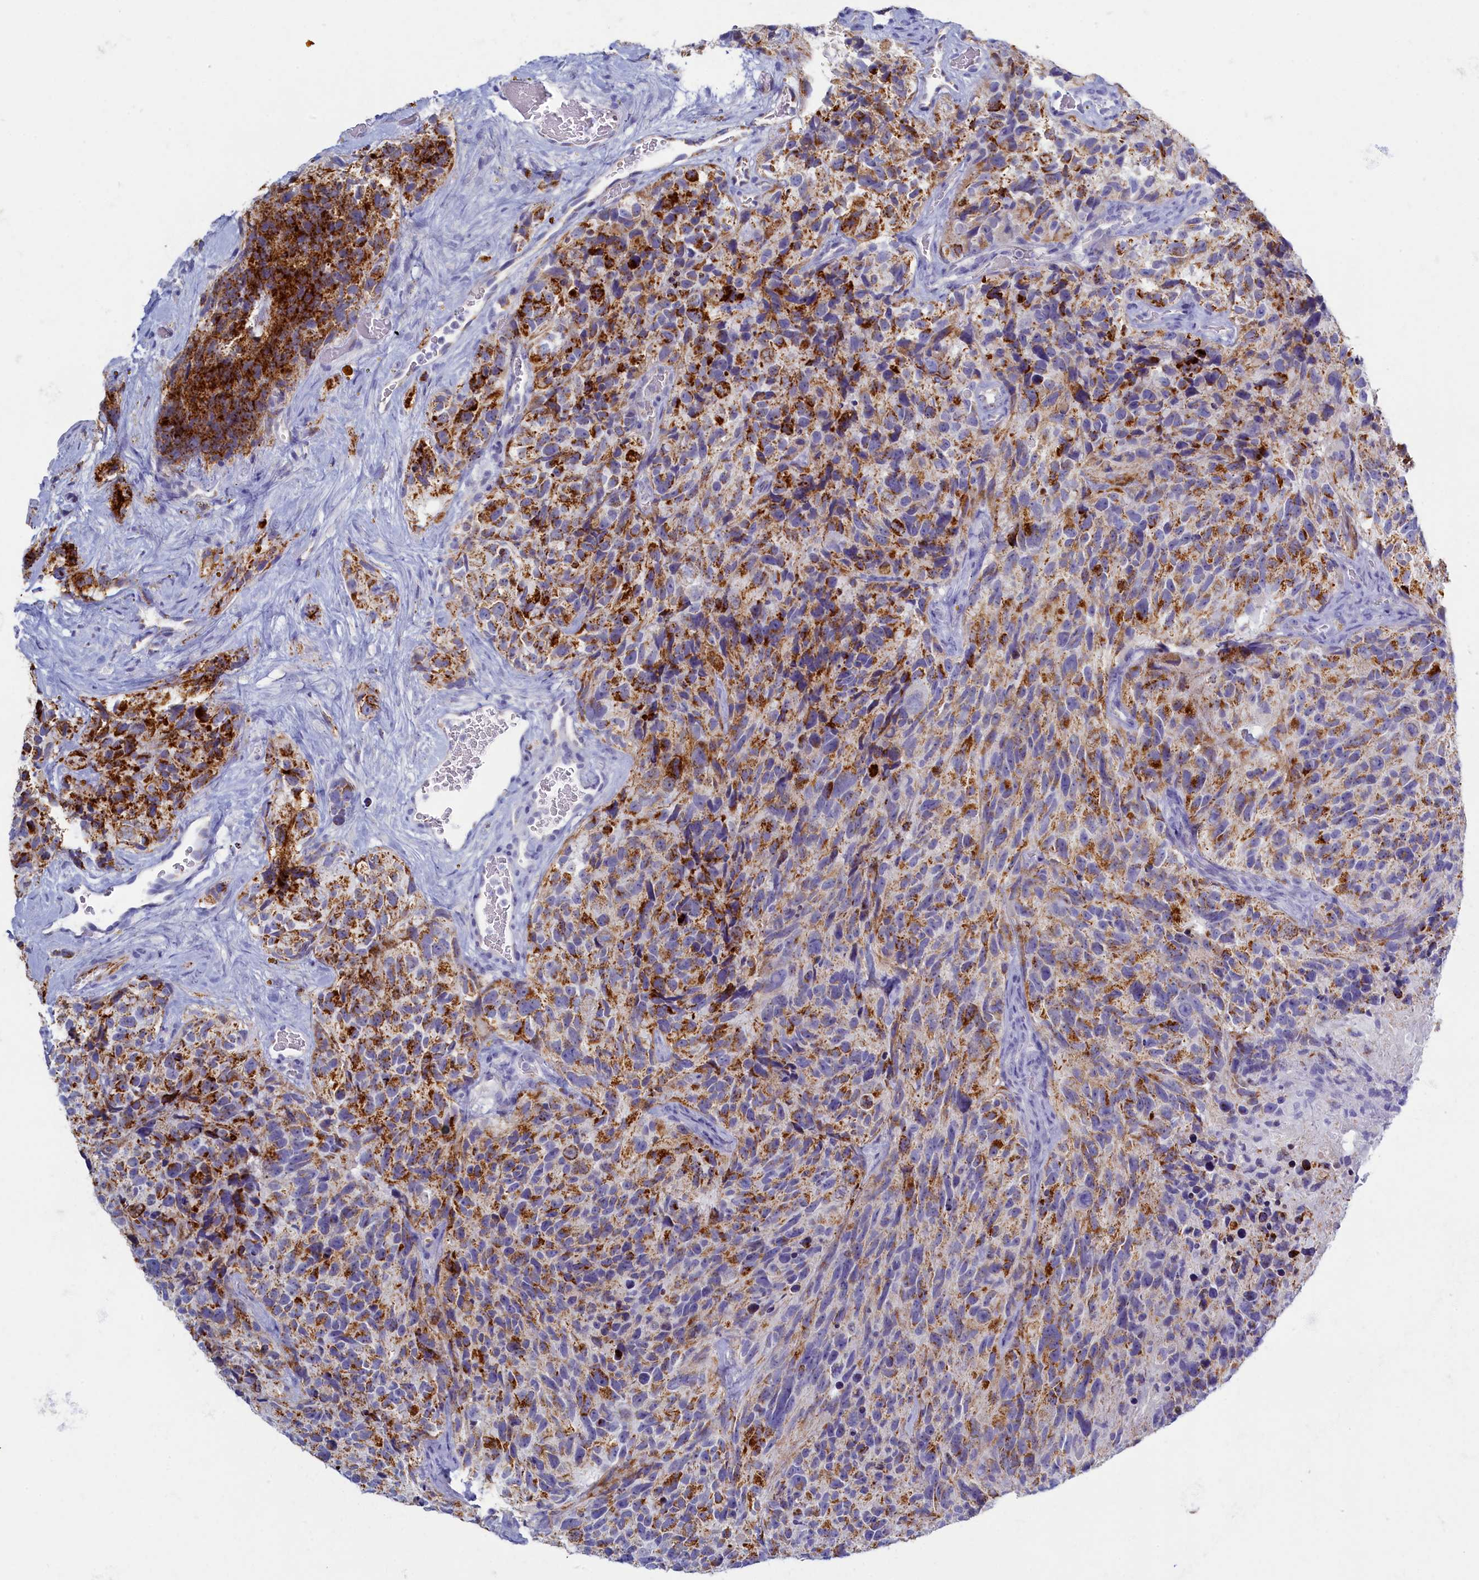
{"staining": {"intensity": "moderate", "quantity": ">75%", "location": "cytoplasmic/membranous"}, "tissue": "glioma", "cell_type": "Tumor cells", "image_type": "cancer", "snomed": [{"axis": "morphology", "description": "Glioma, malignant, High grade"}, {"axis": "topography", "description": "Brain"}], "caption": "Immunohistochemistry staining of glioma, which displays medium levels of moderate cytoplasmic/membranous expression in approximately >75% of tumor cells indicating moderate cytoplasmic/membranous protein expression. The staining was performed using DAB (3,3'-diaminobenzidine) (brown) for protein detection and nuclei were counterstained in hematoxylin (blue).", "gene": "OCIAD2", "patient": {"sex": "male", "age": 69}}